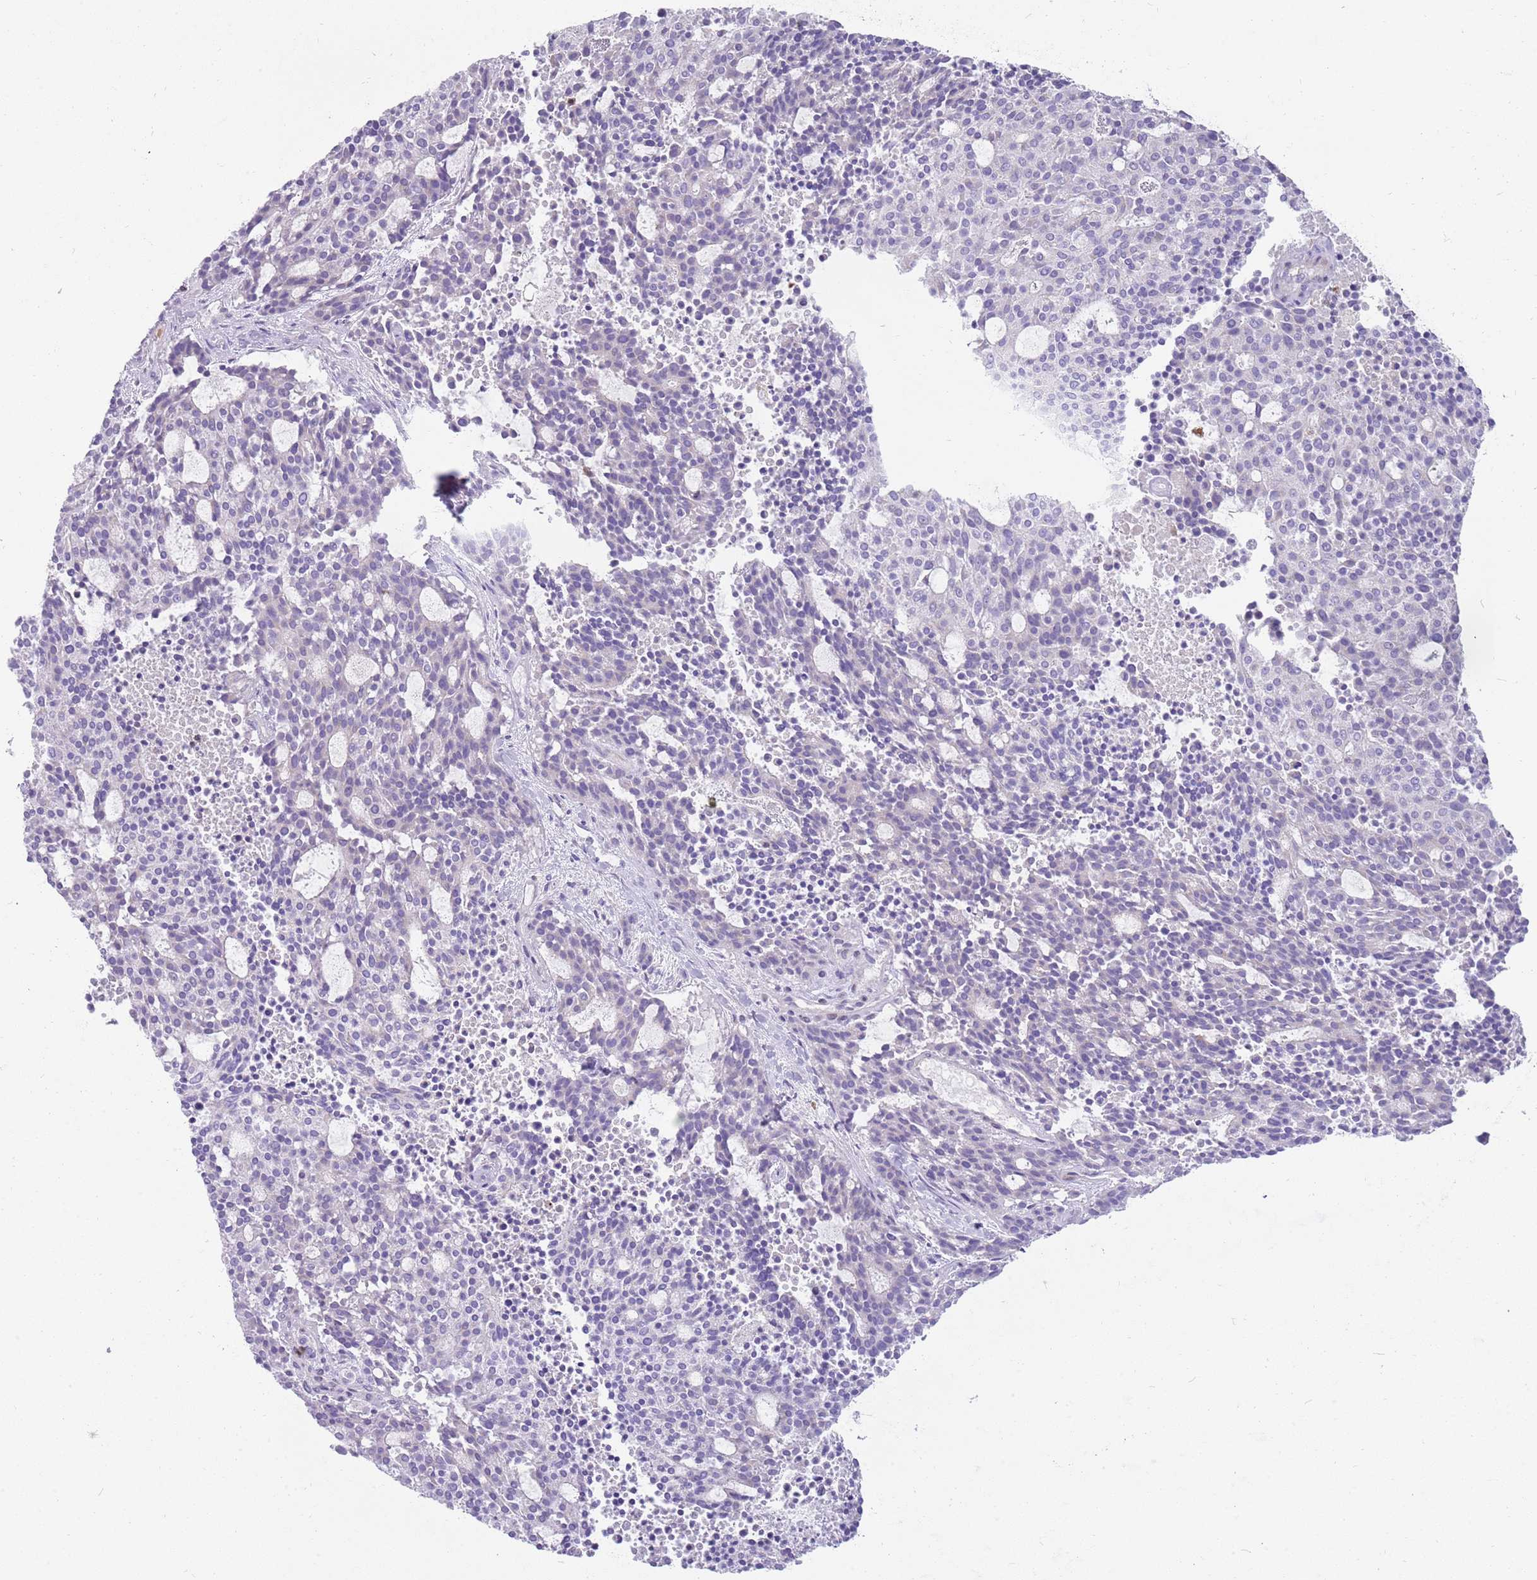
{"staining": {"intensity": "negative", "quantity": "none", "location": "none"}, "tissue": "carcinoid", "cell_type": "Tumor cells", "image_type": "cancer", "snomed": [{"axis": "morphology", "description": "Carcinoid, malignant, NOS"}, {"axis": "topography", "description": "Pancreas"}], "caption": "Tumor cells show no significant protein positivity in carcinoid.", "gene": "DIPK1C", "patient": {"sex": "female", "age": 54}}